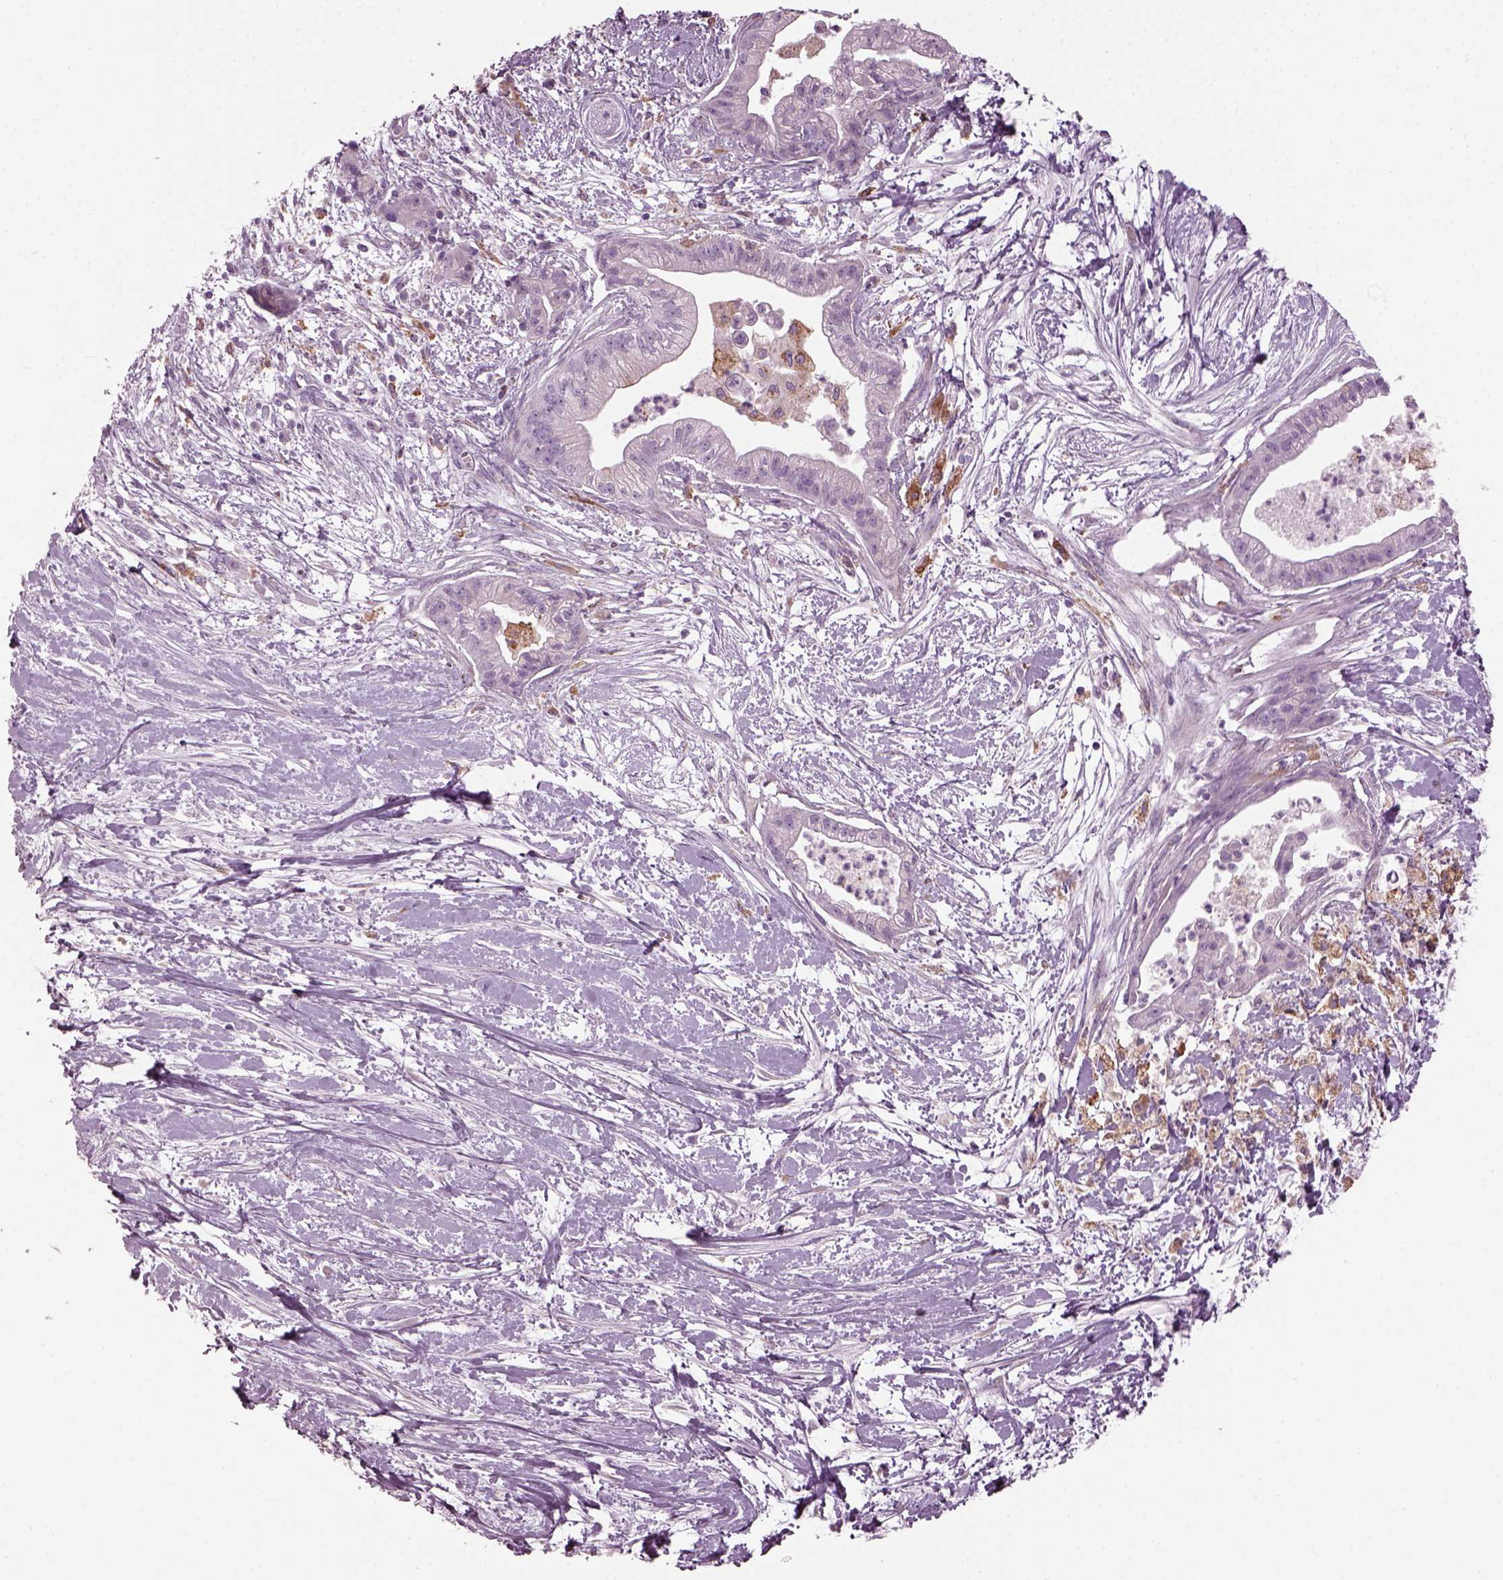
{"staining": {"intensity": "negative", "quantity": "none", "location": "none"}, "tissue": "pancreatic cancer", "cell_type": "Tumor cells", "image_type": "cancer", "snomed": [{"axis": "morphology", "description": "Normal tissue, NOS"}, {"axis": "morphology", "description": "Adenocarcinoma, NOS"}, {"axis": "topography", "description": "Lymph node"}, {"axis": "topography", "description": "Pancreas"}], "caption": "Human pancreatic cancer (adenocarcinoma) stained for a protein using IHC reveals no staining in tumor cells.", "gene": "TMEM231", "patient": {"sex": "female", "age": 58}}